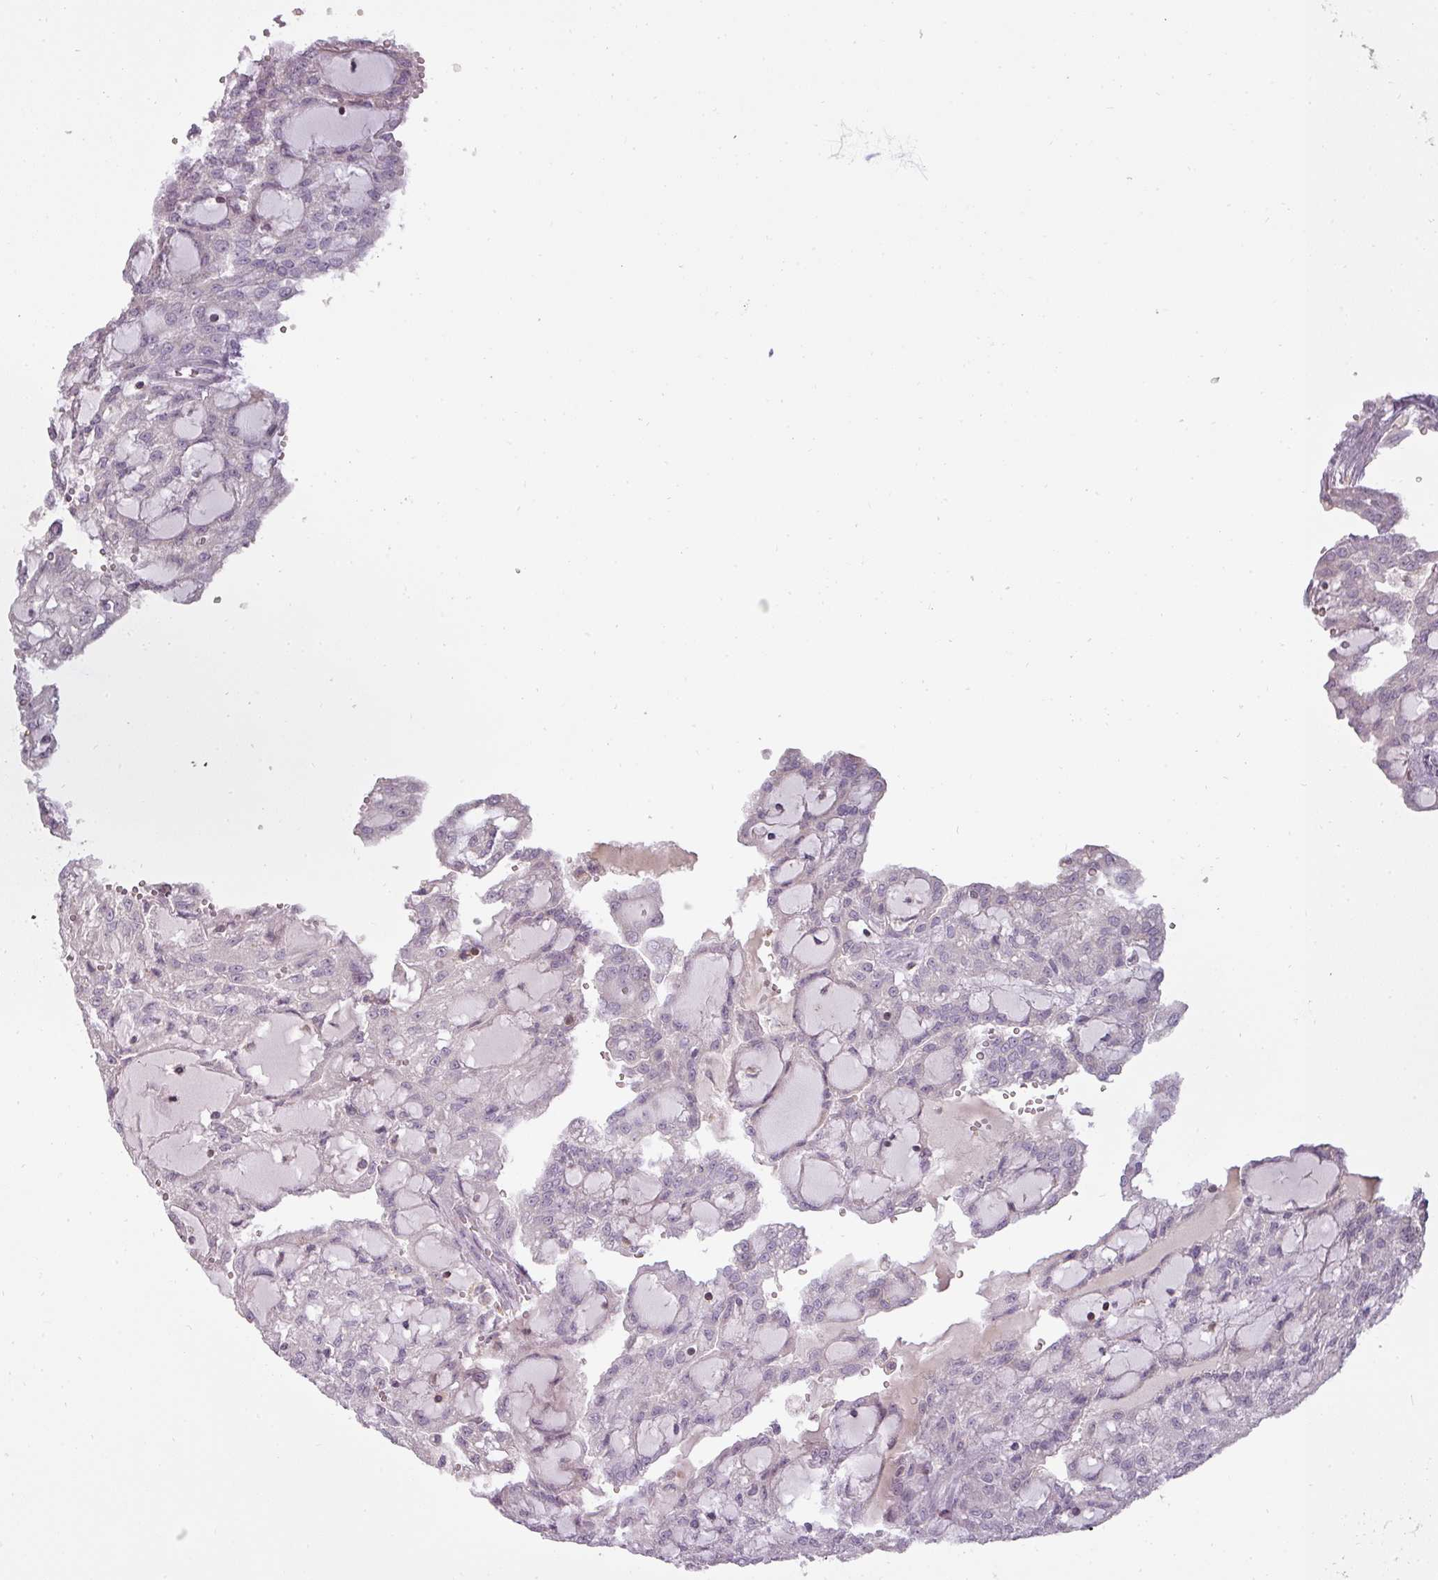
{"staining": {"intensity": "negative", "quantity": "none", "location": "none"}, "tissue": "renal cancer", "cell_type": "Tumor cells", "image_type": "cancer", "snomed": [{"axis": "morphology", "description": "Adenocarcinoma, NOS"}, {"axis": "topography", "description": "Kidney"}], "caption": "Immunohistochemistry of renal cancer (adenocarcinoma) shows no positivity in tumor cells.", "gene": "STK4", "patient": {"sex": "male", "age": 63}}